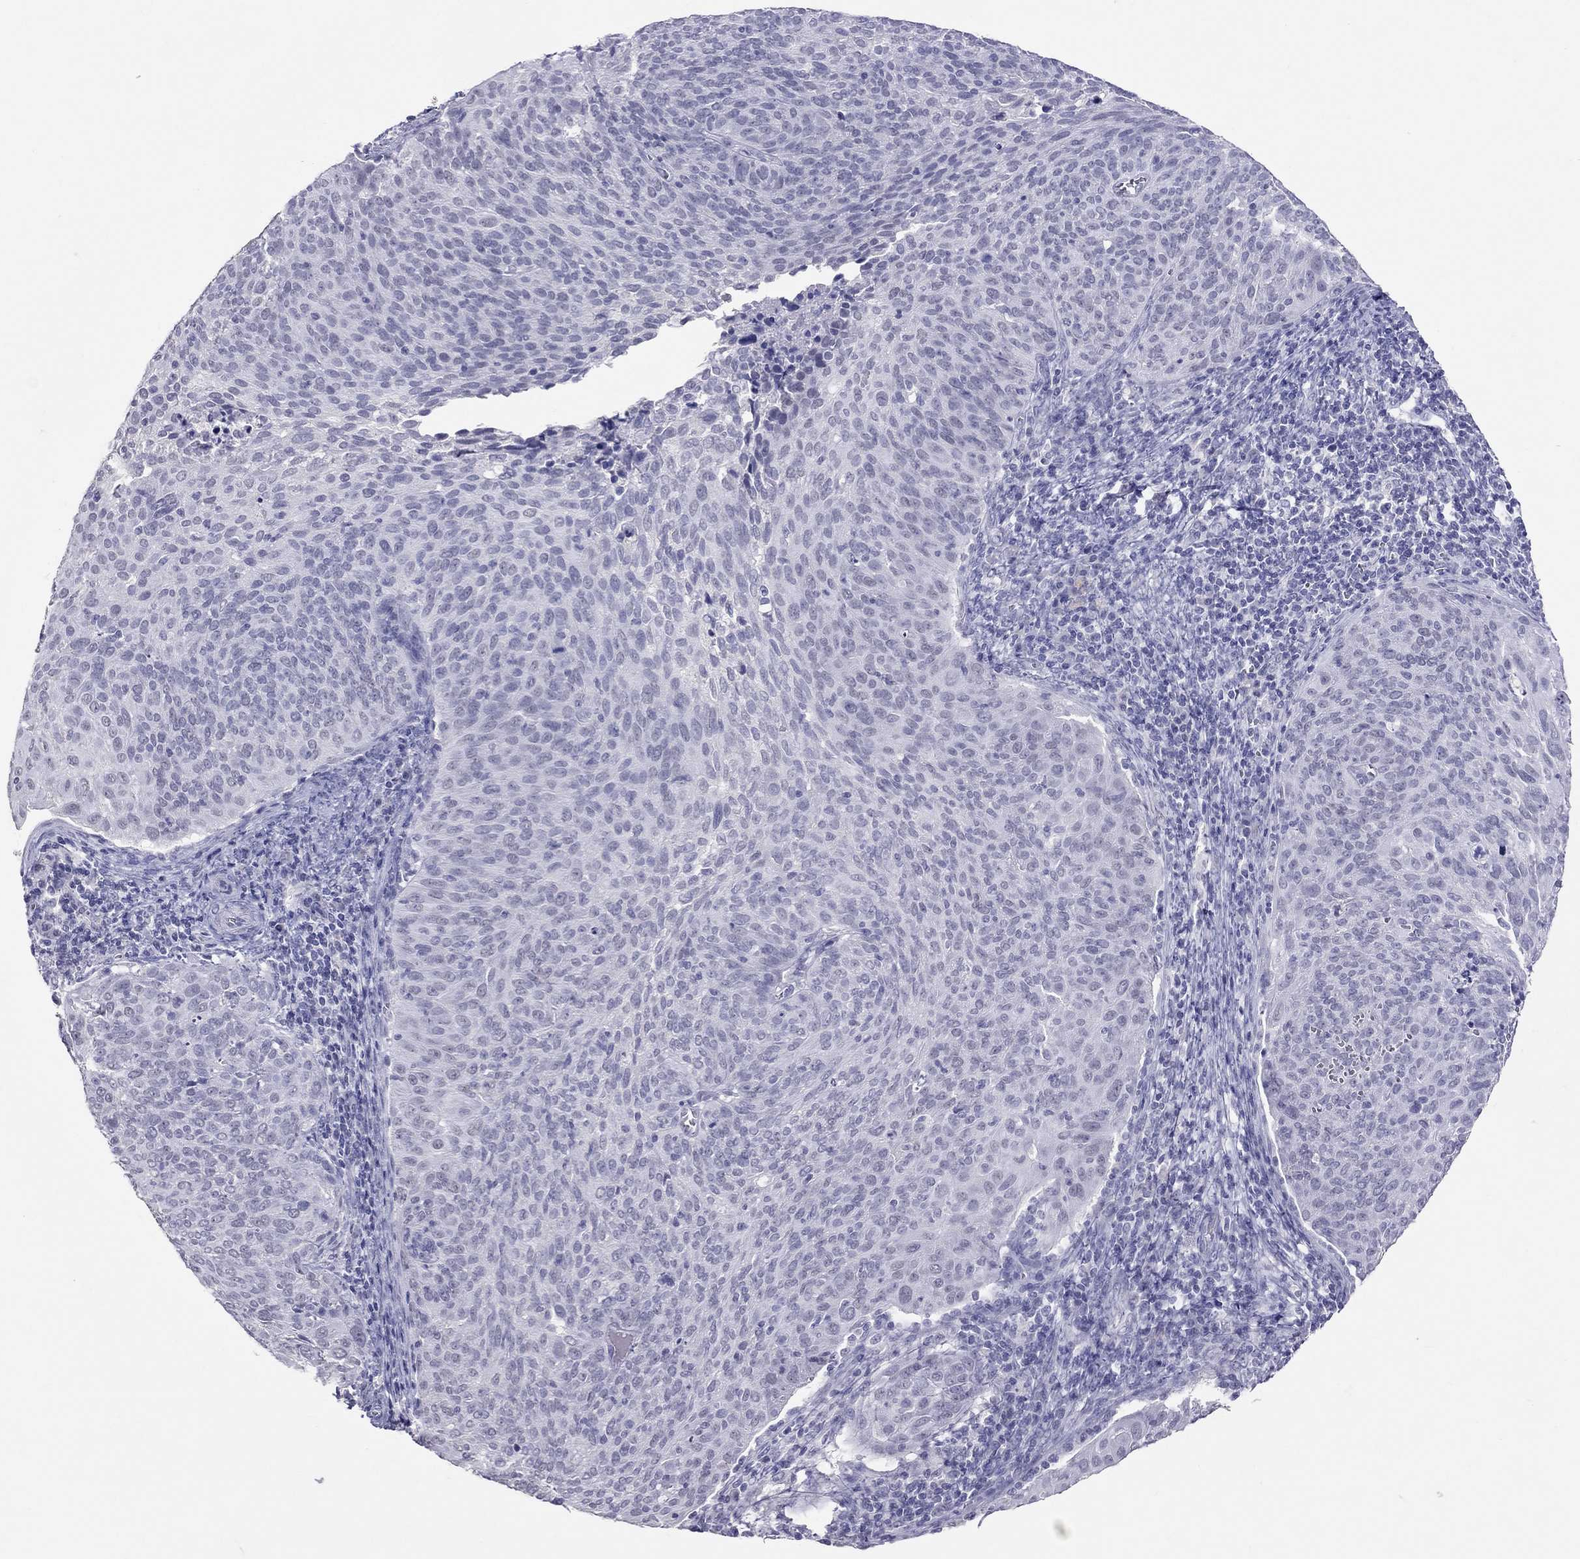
{"staining": {"intensity": "negative", "quantity": "none", "location": "none"}, "tissue": "cervical cancer", "cell_type": "Tumor cells", "image_type": "cancer", "snomed": [{"axis": "morphology", "description": "Squamous cell carcinoma, NOS"}, {"axis": "topography", "description": "Cervix"}], "caption": "IHC of human cervical squamous cell carcinoma displays no expression in tumor cells.", "gene": "PSMB11", "patient": {"sex": "female", "age": 39}}